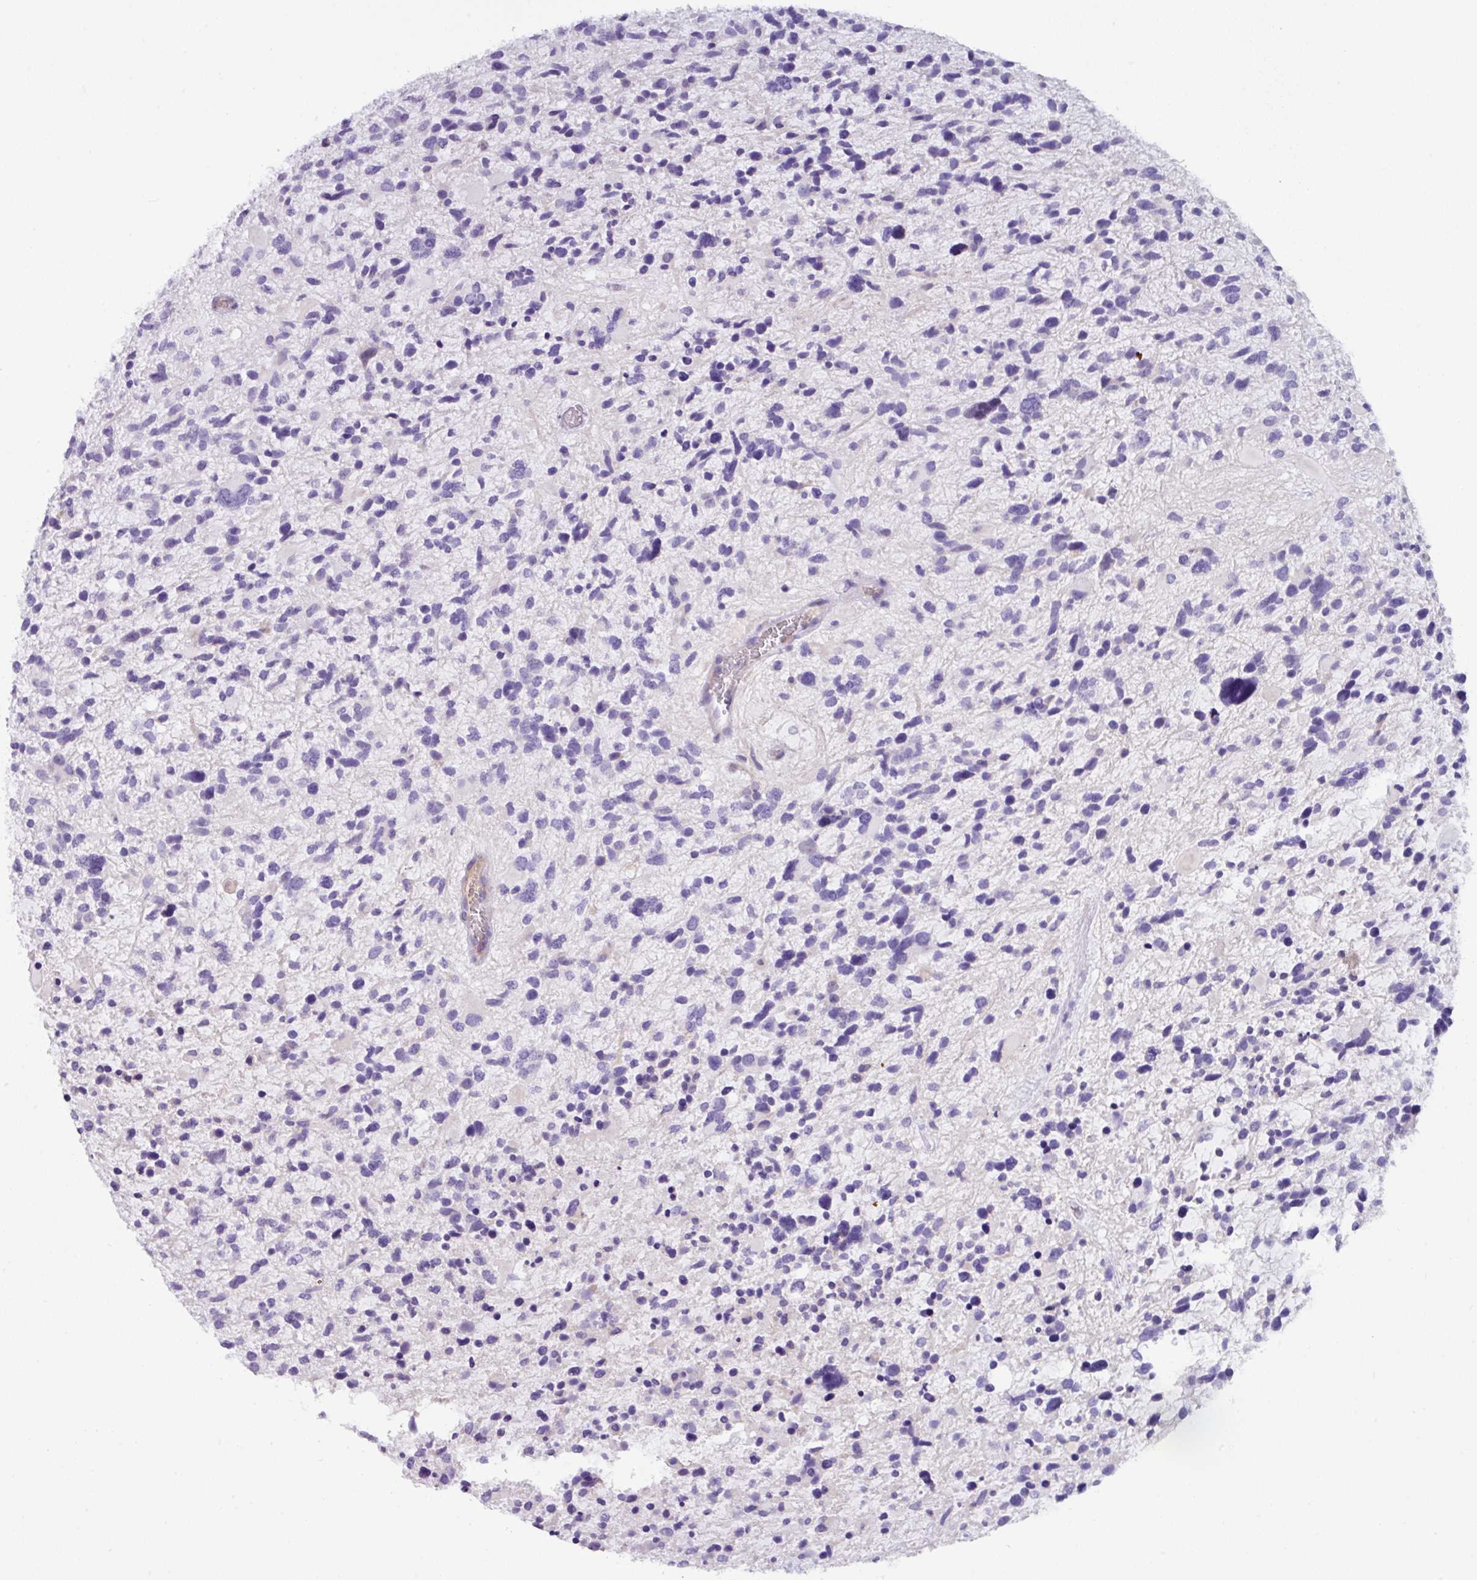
{"staining": {"intensity": "negative", "quantity": "none", "location": "none"}, "tissue": "glioma", "cell_type": "Tumor cells", "image_type": "cancer", "snomed": [{"axis": "morphology", "description": "Glioma, malignant, High grade"}, {"axis": "topography", "description": "Brain"}], "caption": "Micrograph shows no protein staining in tumor cells of glioma tissue.", "gene": "RGS16", "patient": {"sex": "female", "age": 11}}